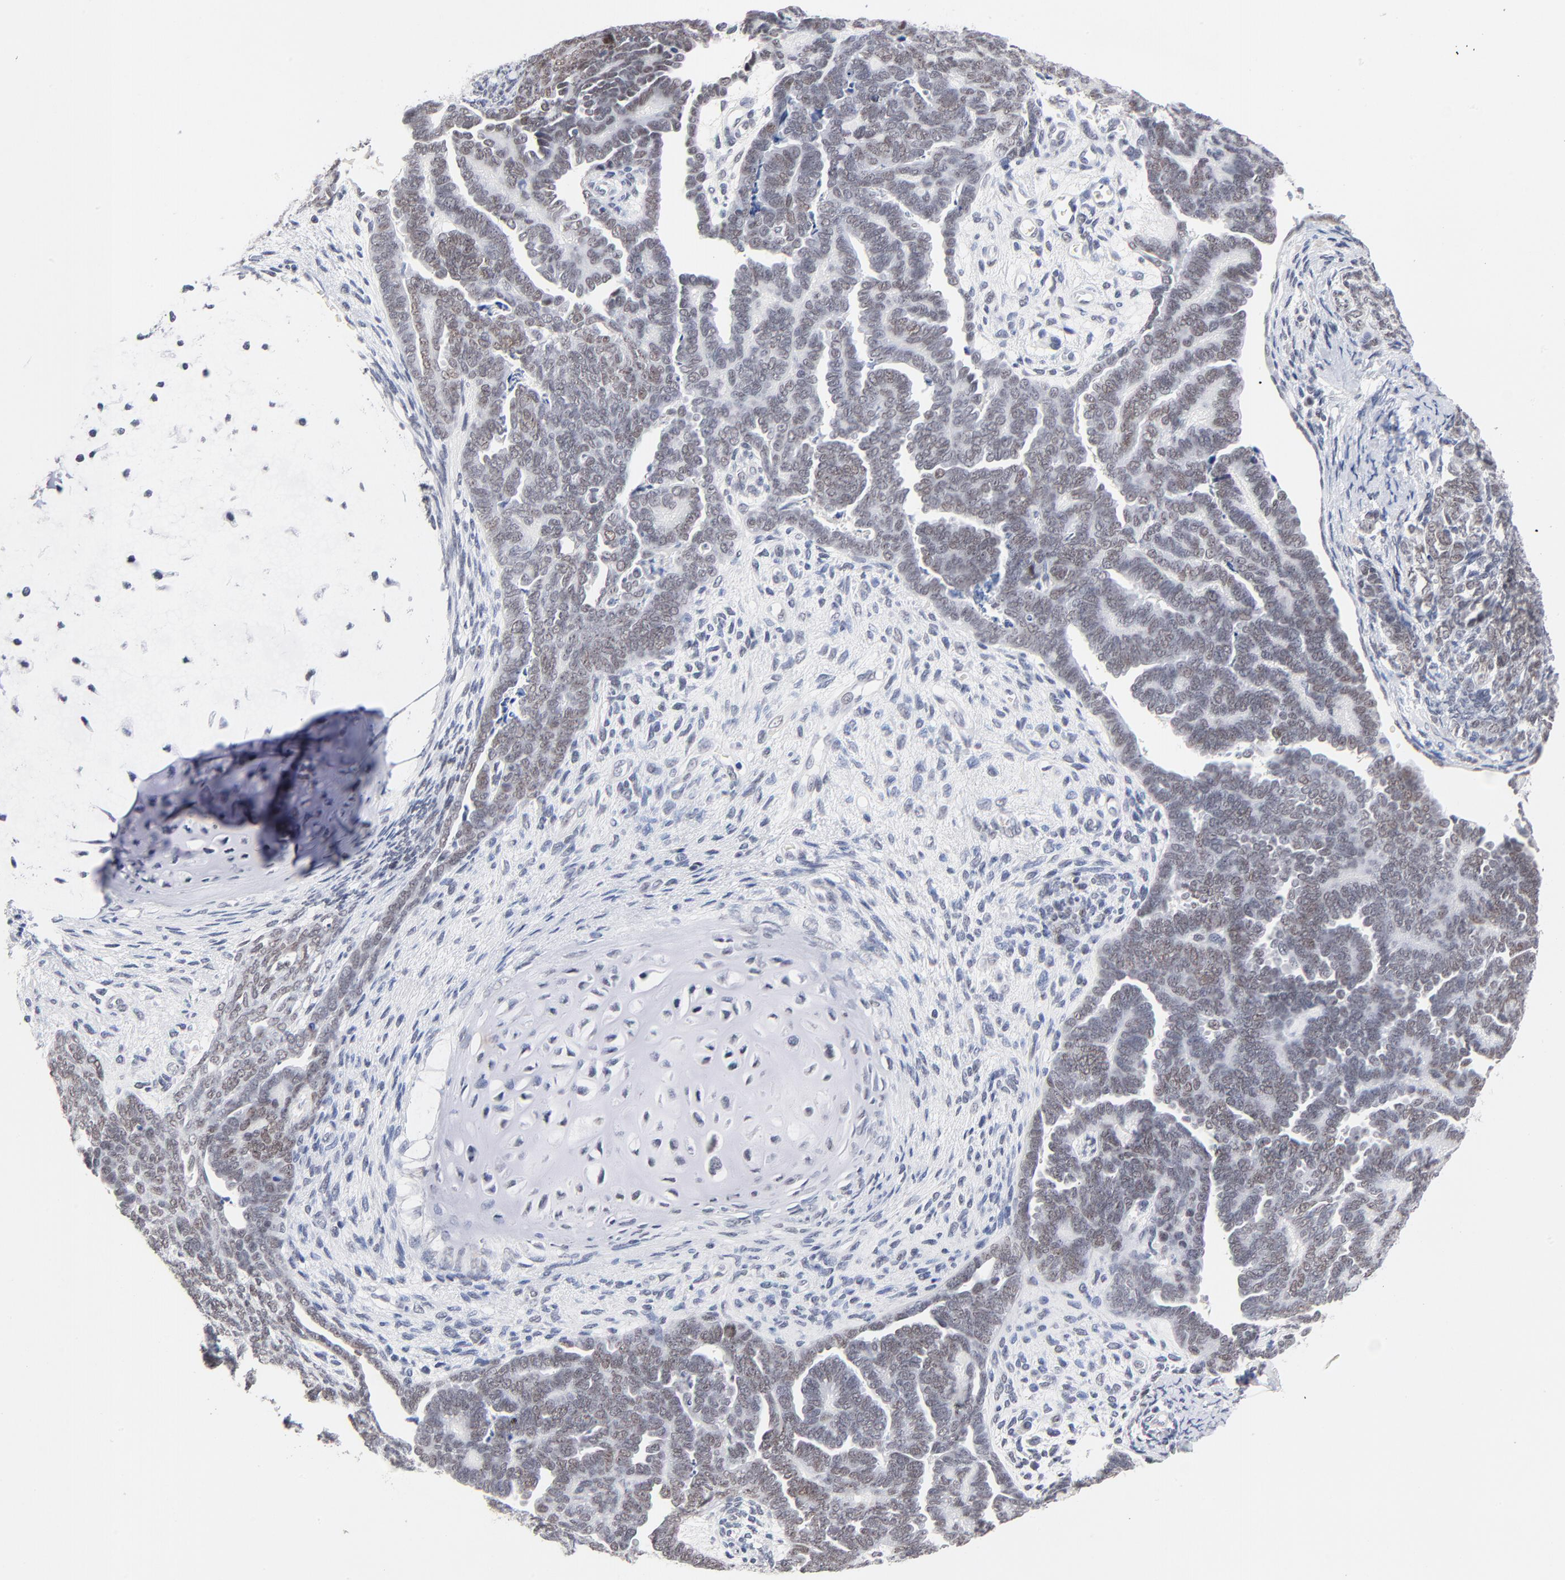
{"staining": {"intensity": "weak", "quantity": "25%-75%", "location": "nuclear"}, "tissue": "endometrial cancer", "cell_type": "Tumor cells", "image_type": "cancer", "snomed": [{"axis": "morphology", "description": "Neoplasm, malignant, NOS"}, {"axis": "topography", "description": "Endometrium"}], "caption": "Weak nuclear positivity for a protein is present in approximately 25%-75% of tumor cells of endometrial neoplasm (malignant) using immunohistochemistry.", "gene": "ORC2", "patient": {"sex": "female", "age": 74}}